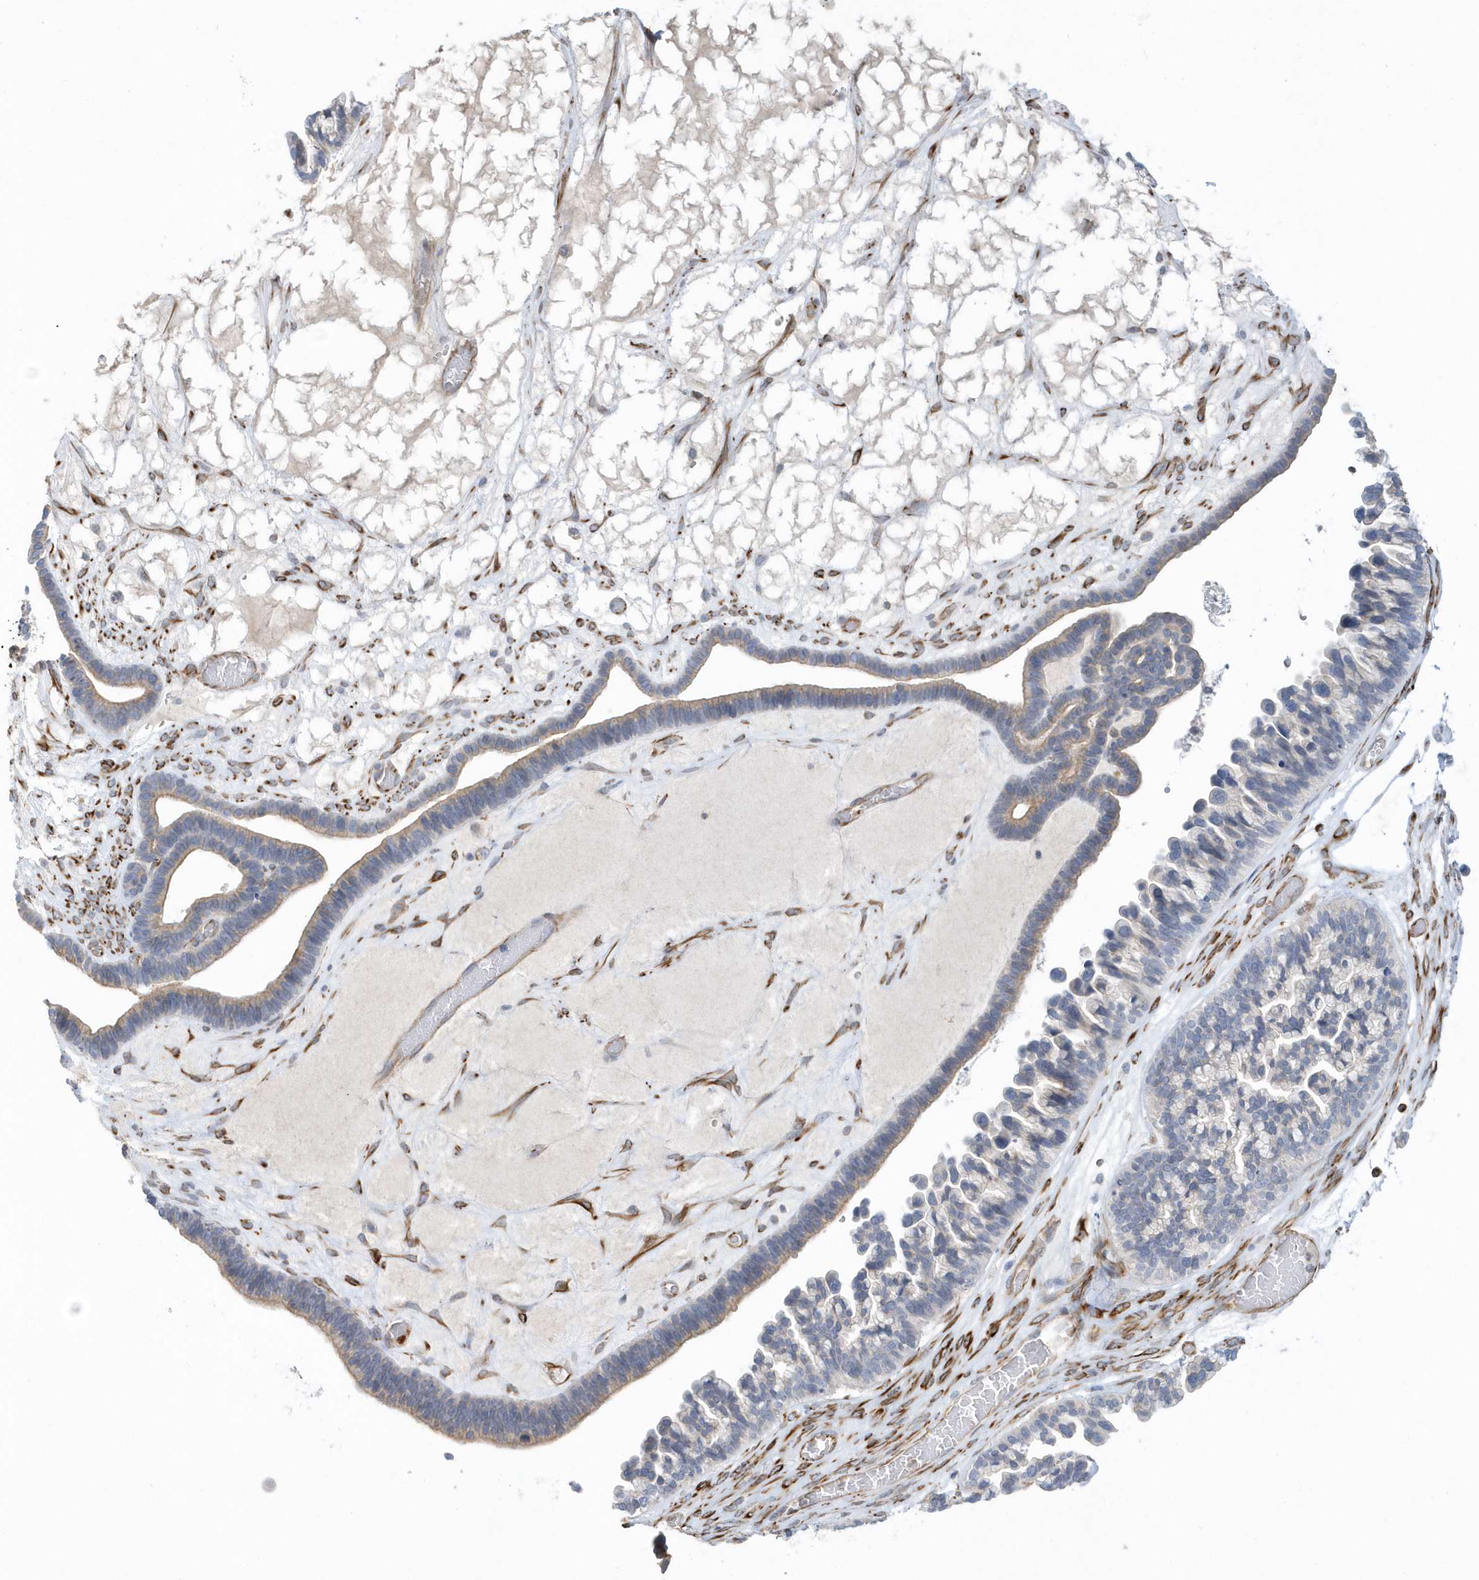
{"staining": {"intensity": "negative", "quantity": "none", "location": "none"}, "tissue": "ovarian cancer", "cell_type": "Tumor cells", "image_type": "cancer", "snomed": [{"axis": "morphology", "description": "Cystadenocarcinoma, serous, NOS"}, {"axis": "topography", "description": "Ovary"}], "caption": "High magnification brightfield microscopy of ovarian cancer stained with DAB (3,3'-diaminobenzidine) (brown) and counterstained with hematoxylin (blue): tumor cells show no significant positivity.", "gene": "RAB17", "patient": {"sex": "female", "age": 56}}